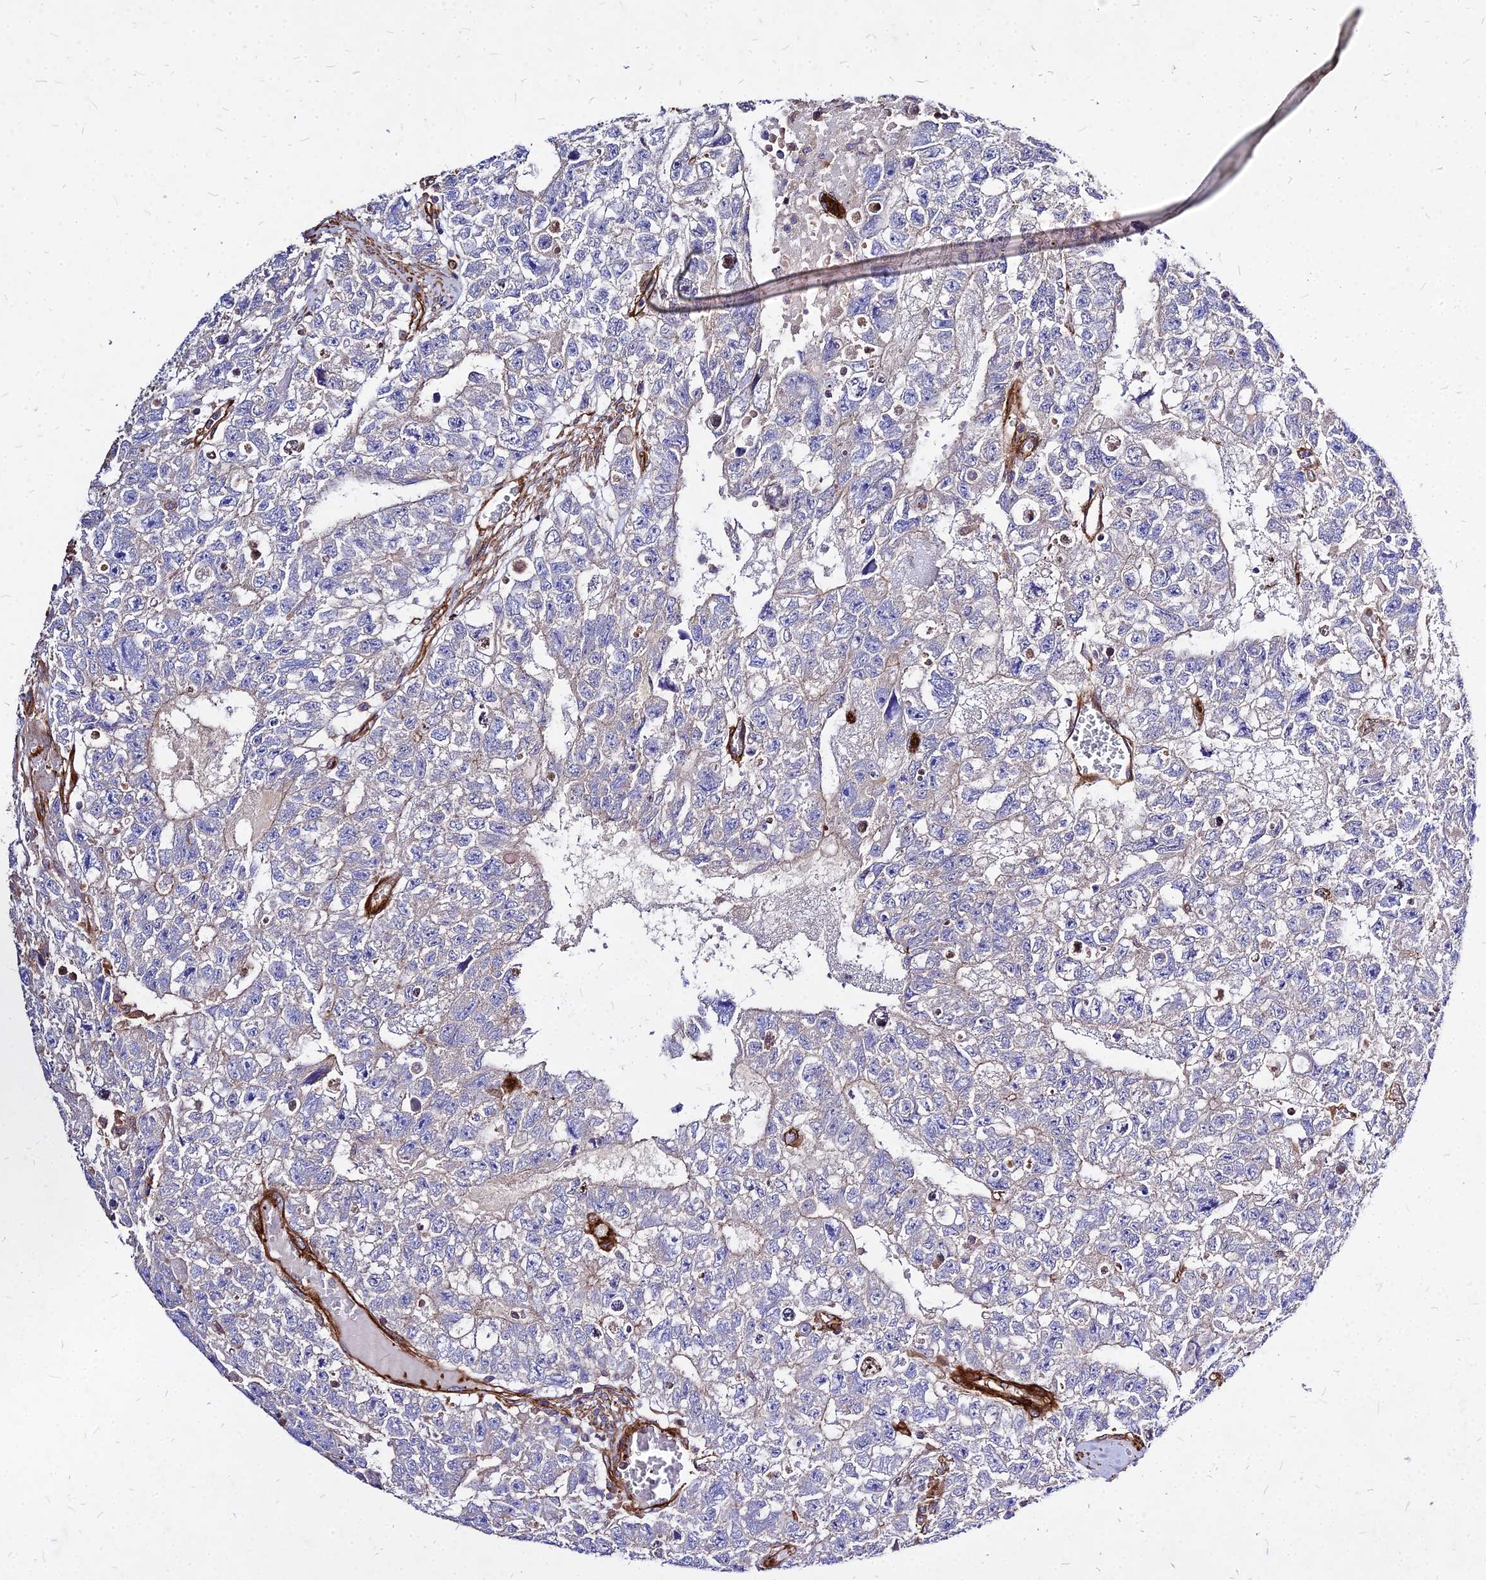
{"staining": {"intensity": "negative", "quantity": "none", "location": "none"}, "tissue": "testis cancer", "cell_type": "Tumor cells", "image_type": "cancer", "snomed": [{"axis": "morphology", "description": "Carcinoma, Embryonal, NOS"}, {"axis": "topography", "description": "Testis"}], "caption": "This is an IHC histopathology image of embryonal carcinoma (testis). There is no positivity in tumor cells.", "gene": "EFCC1", "patient": {"sex": "male", "age": 26}}